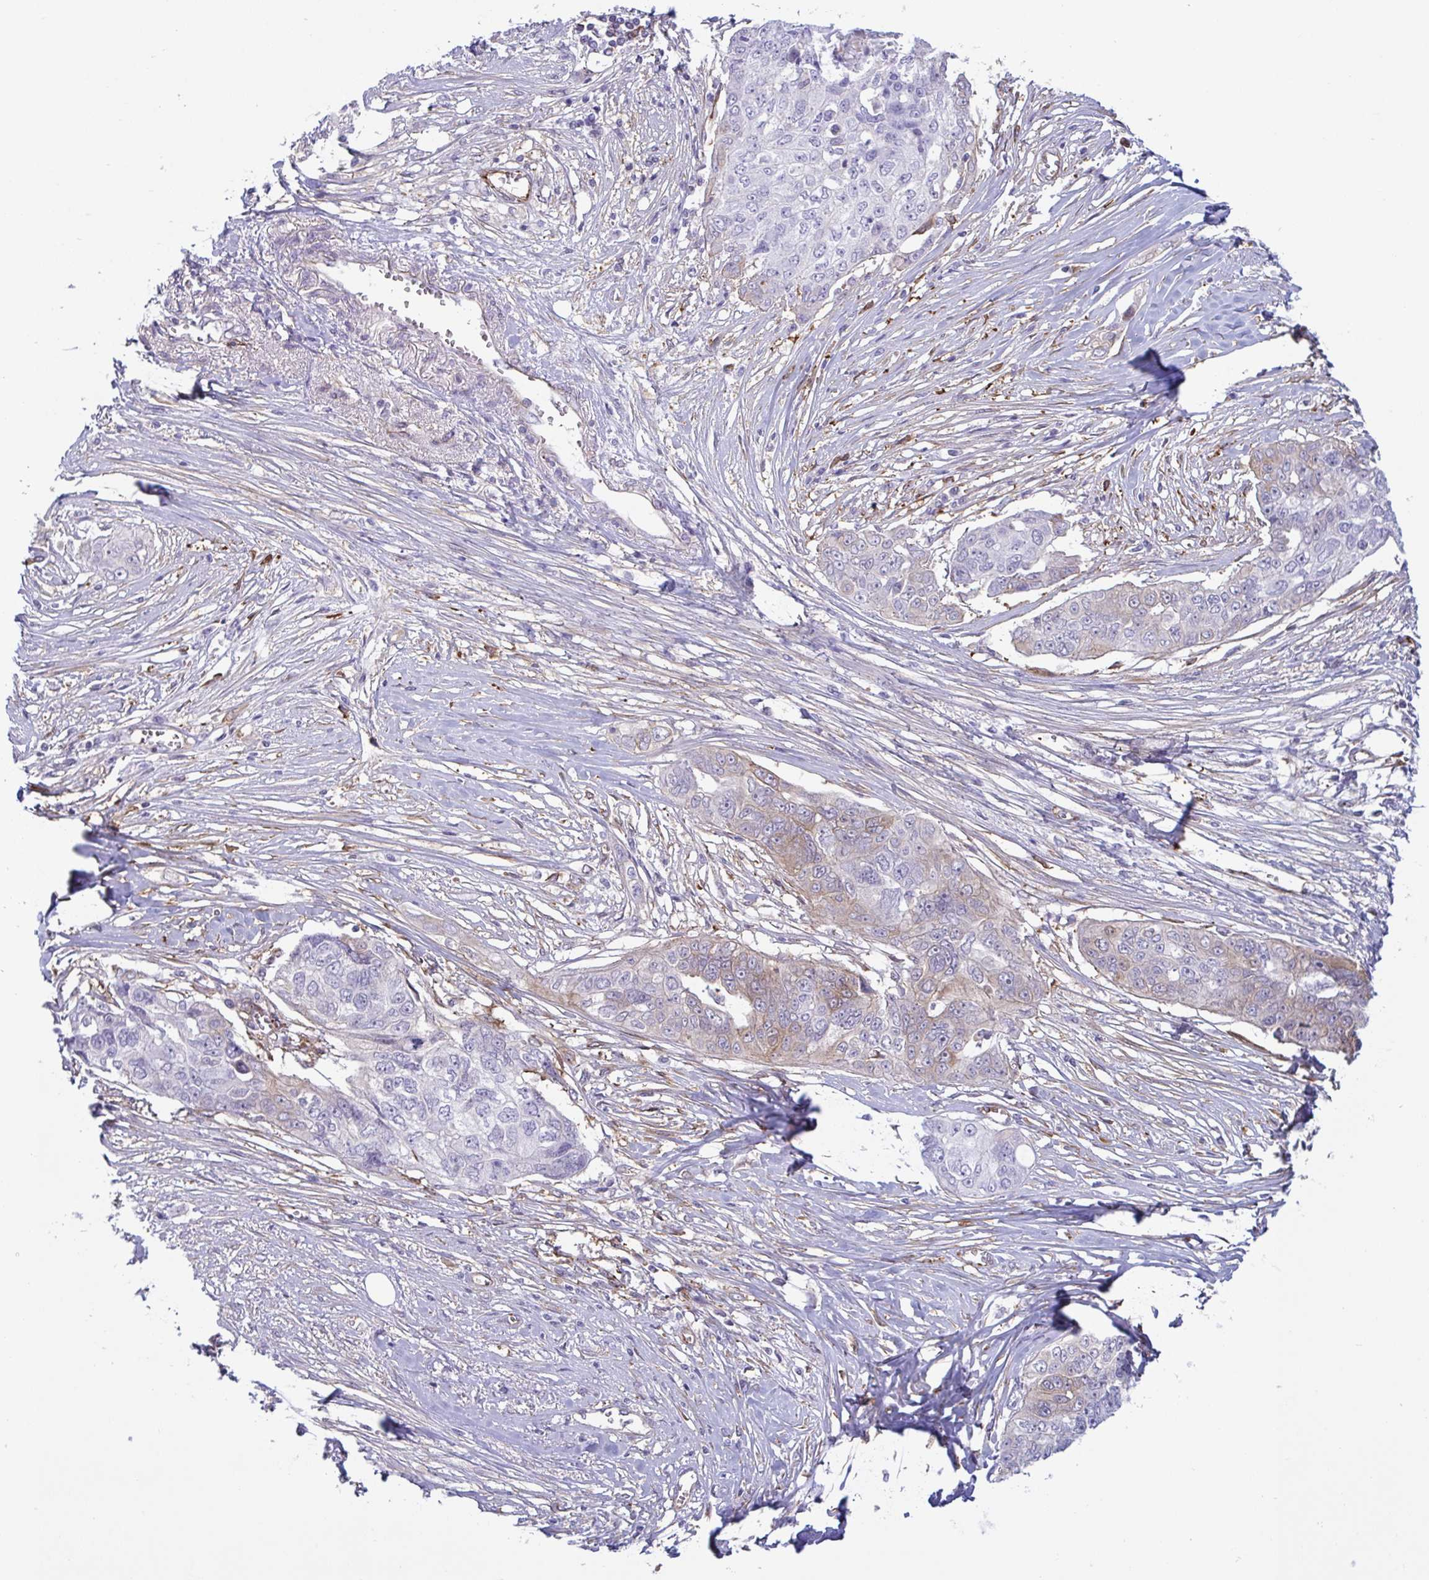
{"staining": {"intensity": "weak", "quantity": "<25%", "location": "cytoplasmic/membranous"}, "tissue": "ovarian cancer", "cell_type": "Tumor cells", "image_type": "cancer", "snomed": [{"axis": "morphology", "description": "Carcinoma, endometroid"}, {"axis": "topography", "description": "Ovary"}], "caption": "Tumor cells are negative for brown protein staining in ovarian cancer.", "gene": "PRRT4", "patient": {"sex": "female", "age": 70}}